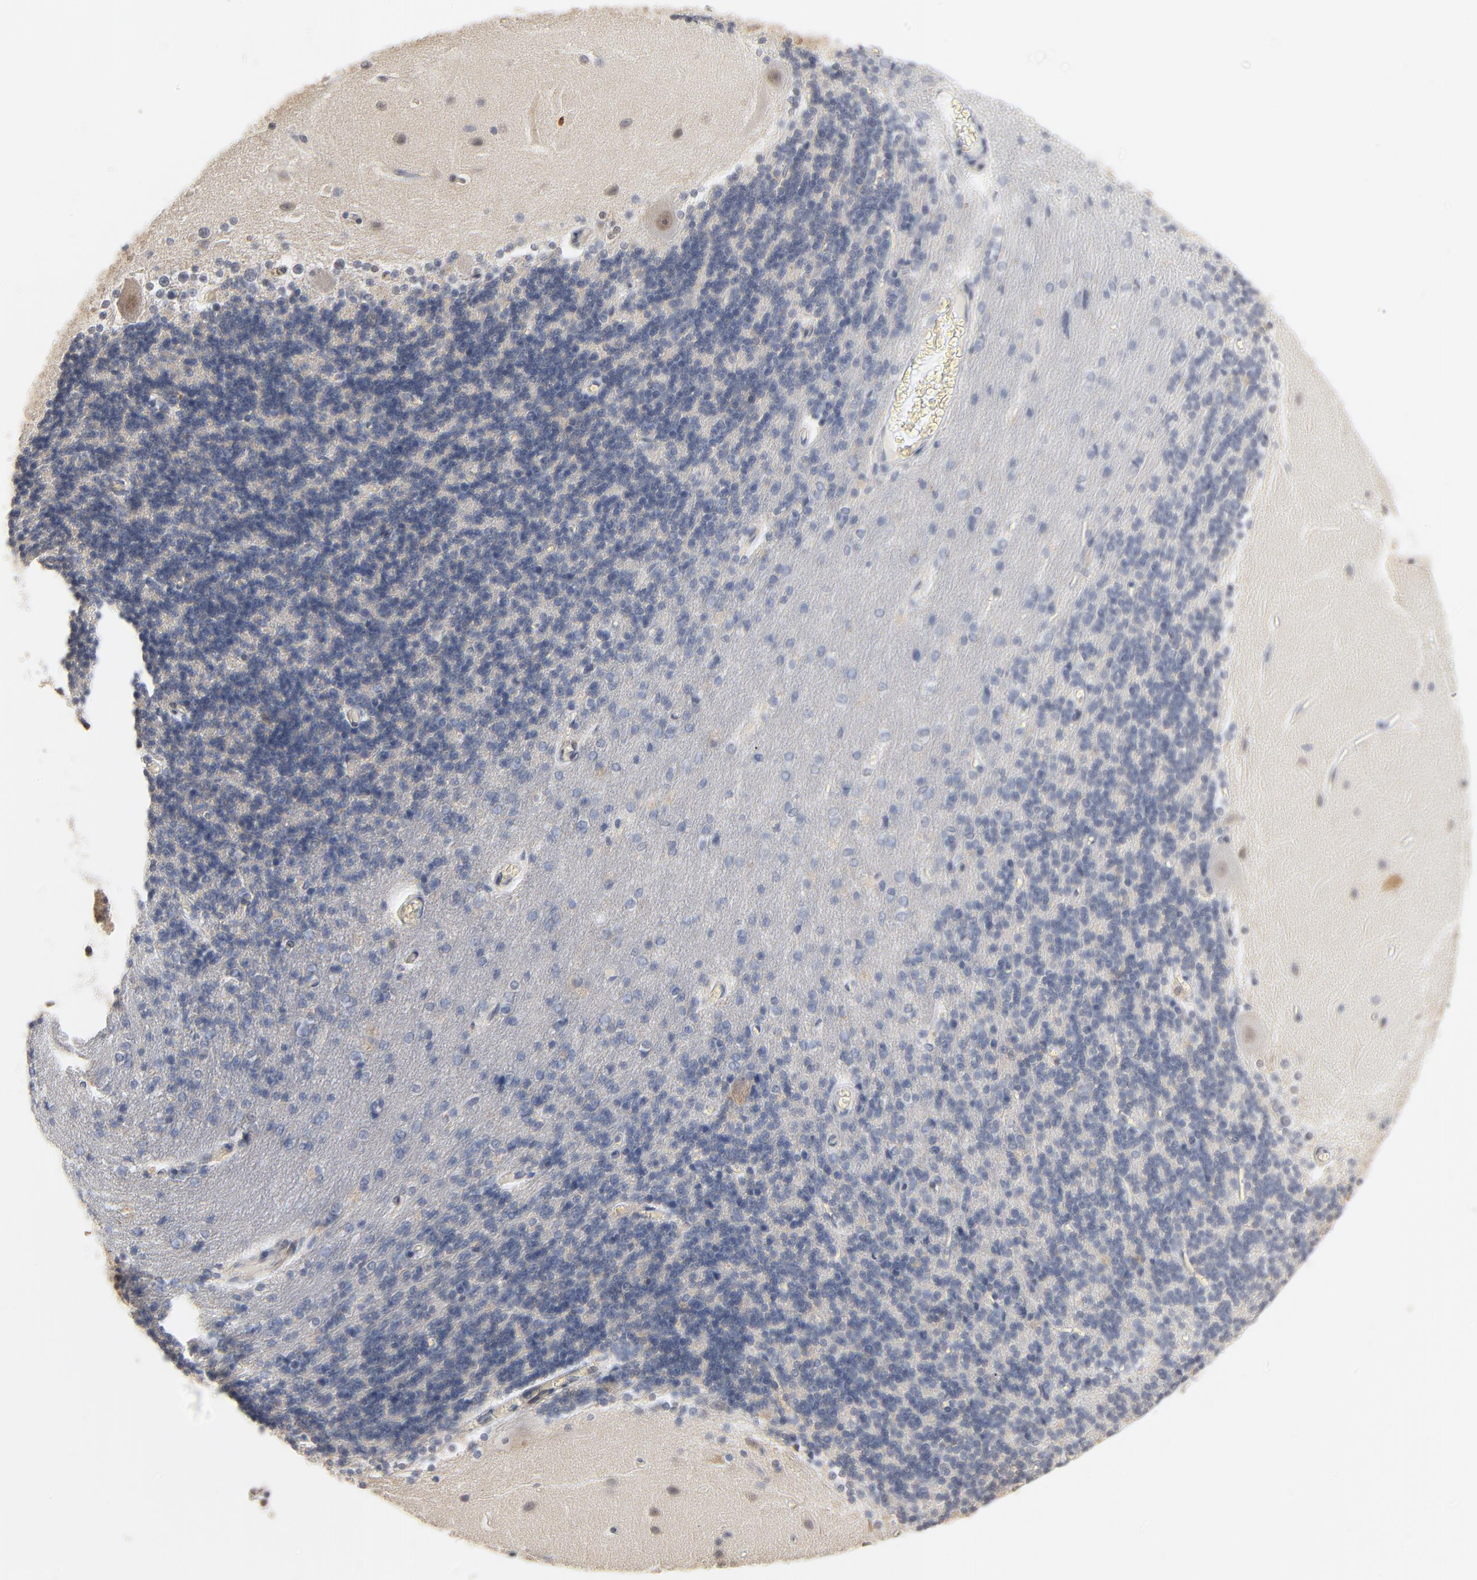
{"staining": {"intensity": "weak", "quantity": "25%-75%", "location": "nuclear"}, "tissue": "cerebellum", "cell_type": "Cells in granular layer", "image_type": "normal", "snomed": [{"axis": "morphology", "description": "Normal tissue, NOS"}, {"axis": "topography", "description": "Cerebellum"}], "caption": "Protein staining of unremarkable cerebellum displays weak nuclear positivity in about 25%-75% of cells in granular layer. Using DAB (brown) and hematoxylin (blue) stains, captured at high magnification using brightfield microscopy.", "gene": "EPCAM", "patient": {"sex": "female", "age": 54}}